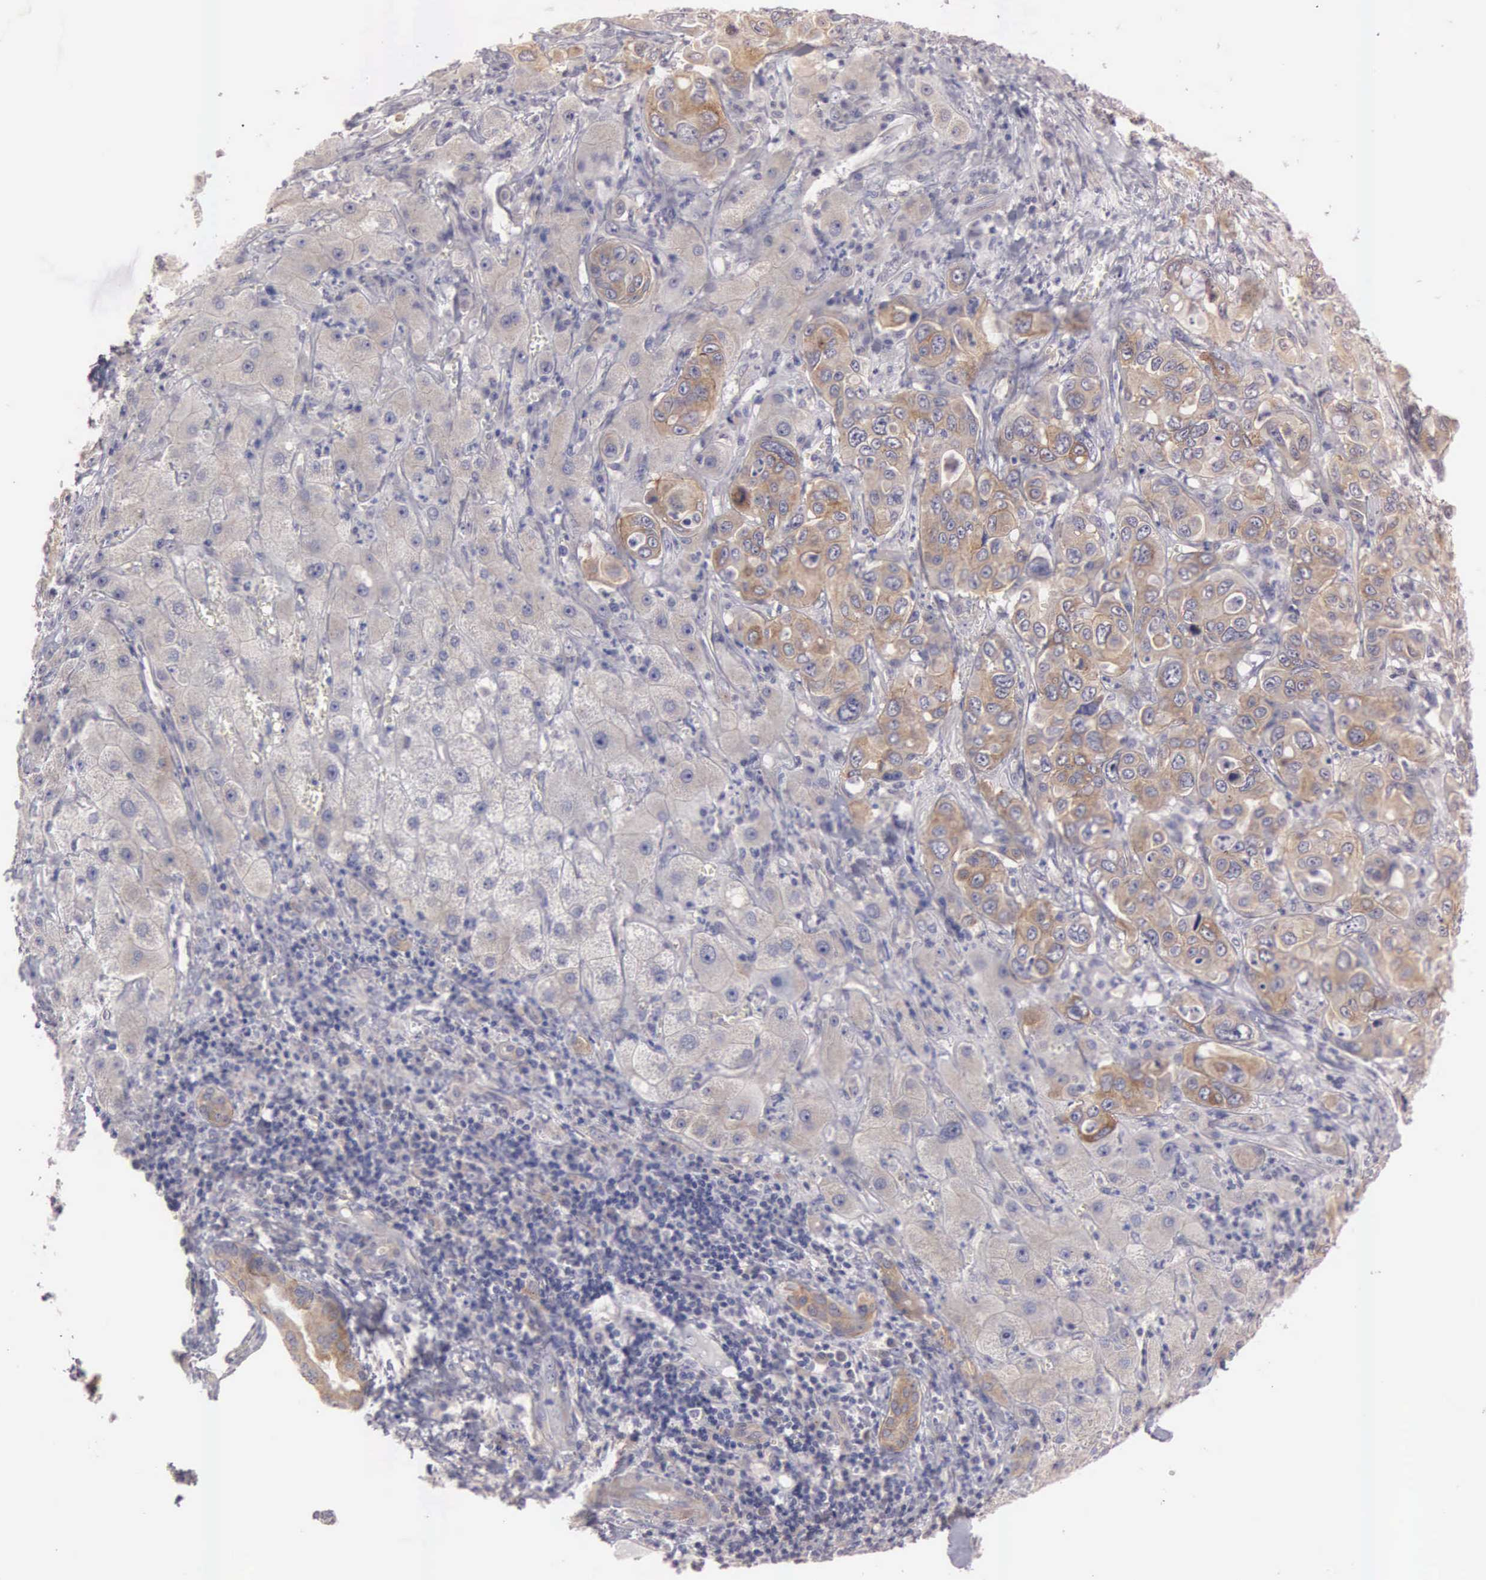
{"staining": {"intensity": "moderate", "quantity": ">75%", "location": "cytoplasmic/membranous"}, "tissue": "liver cancer", "cell_type": "Tumor cells", "image_type": "cancer", "snomed": [{"axis": "morphology", "description": "Cholangiocarcinoma"}, {"axis": "topography", "description": "Liver"}], "caption": "Immunohistochemistry of human liver cancer (cholangiocarcinoma) shows medium levels of moderate cytoplasmic/membranous expression in approximately >75% of tumor cells.", "gene": "CEP170B", "patient": {"sex": "female", "age": 79}}